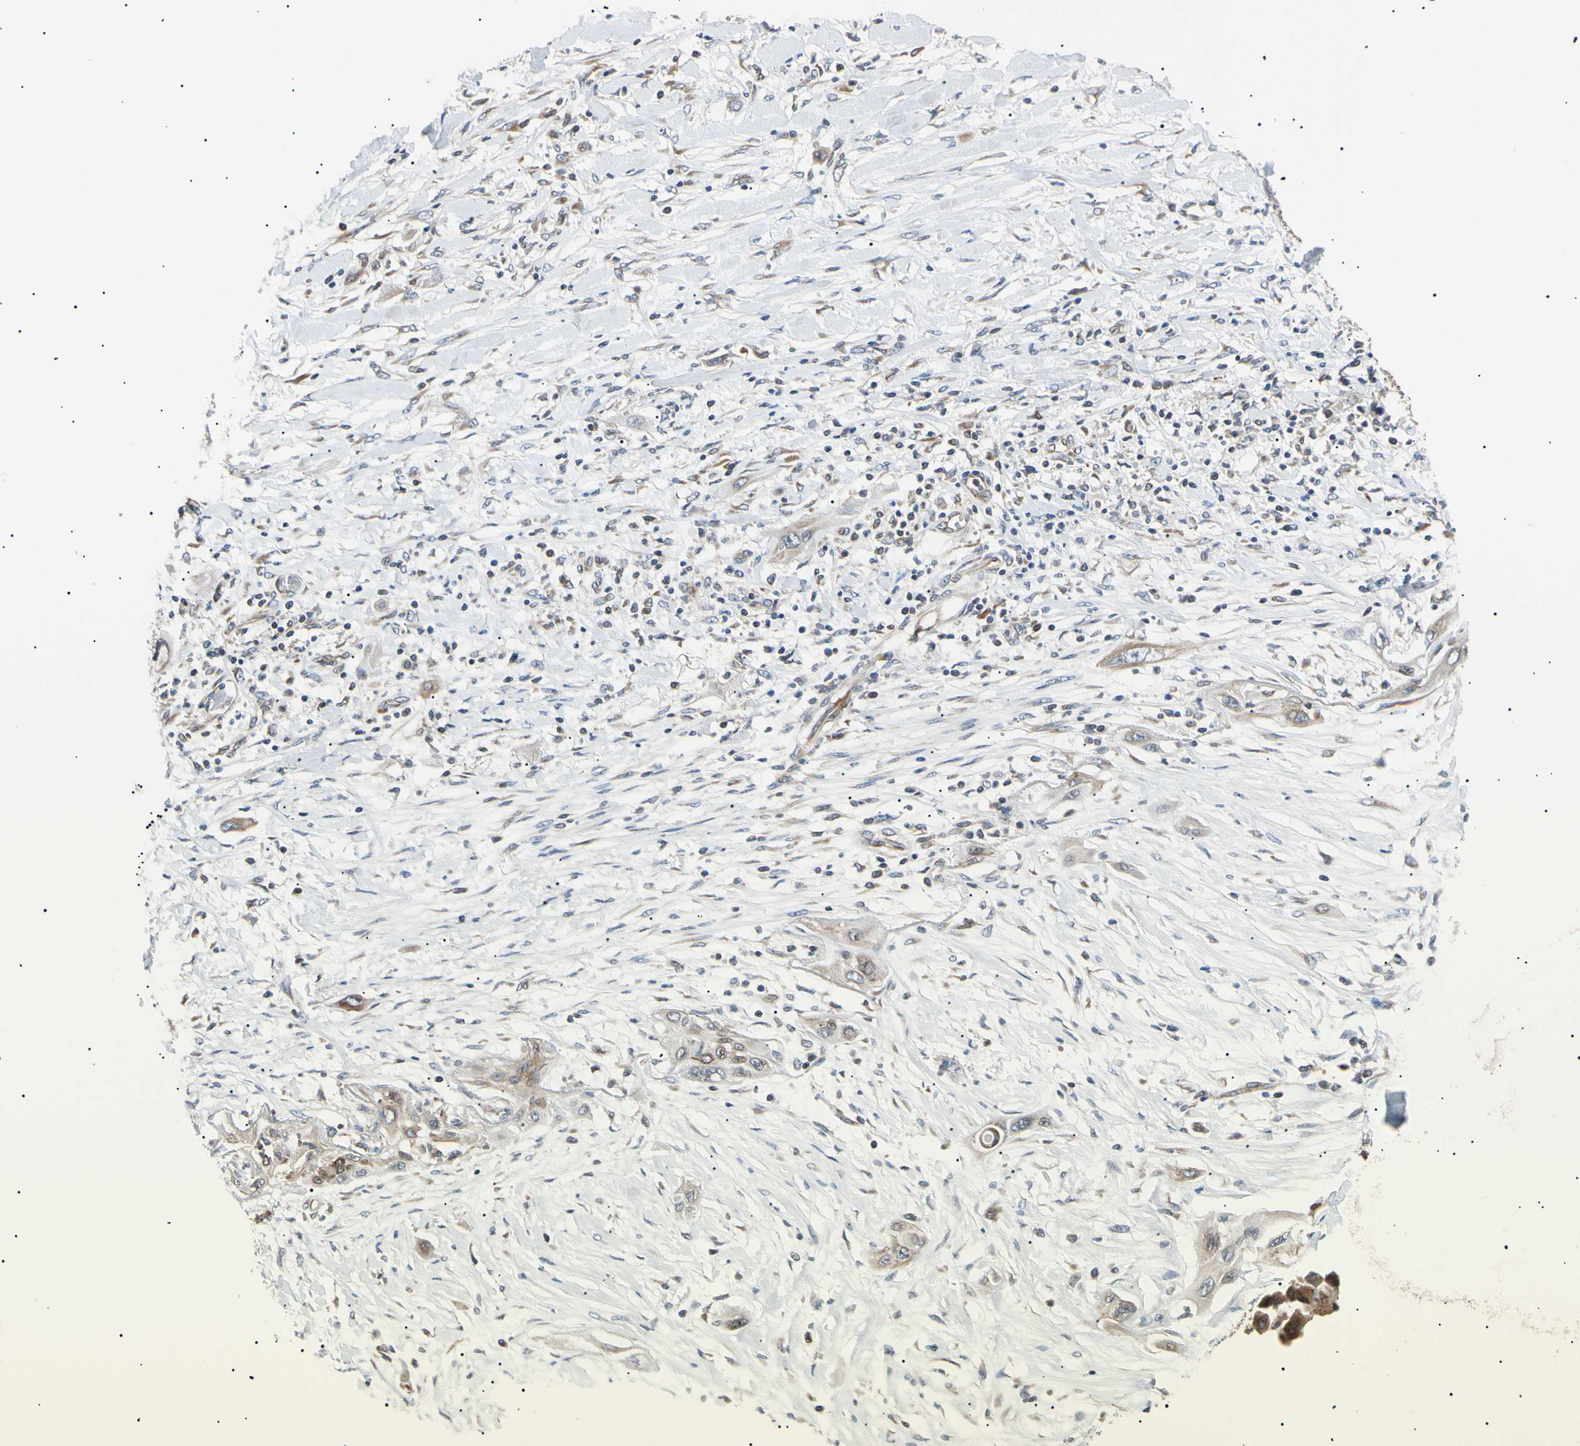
{"staining": {"intensity": "moderate", "quantity": ">75%", "location": "cytoplasmic/membranous"}, "tissue": "lung cancer", "cell_type": "Tumor cells", "image_type": "cancer", "snomed": [{"axis": "morphology", "description": "Squamous cell carcinoma, NOS"}, {"axis": "topography", "description": "Lung"}], "caption": "Squamous cell carcinoma (lung) tissue displays moderate cytoplasmic/membranous expression in about >75% of tumor cells (DAB = brown stain, brightfield microscopy at high magnification).", "gene": "VAPA", "patient": {"sex": "female", "age": 47}}